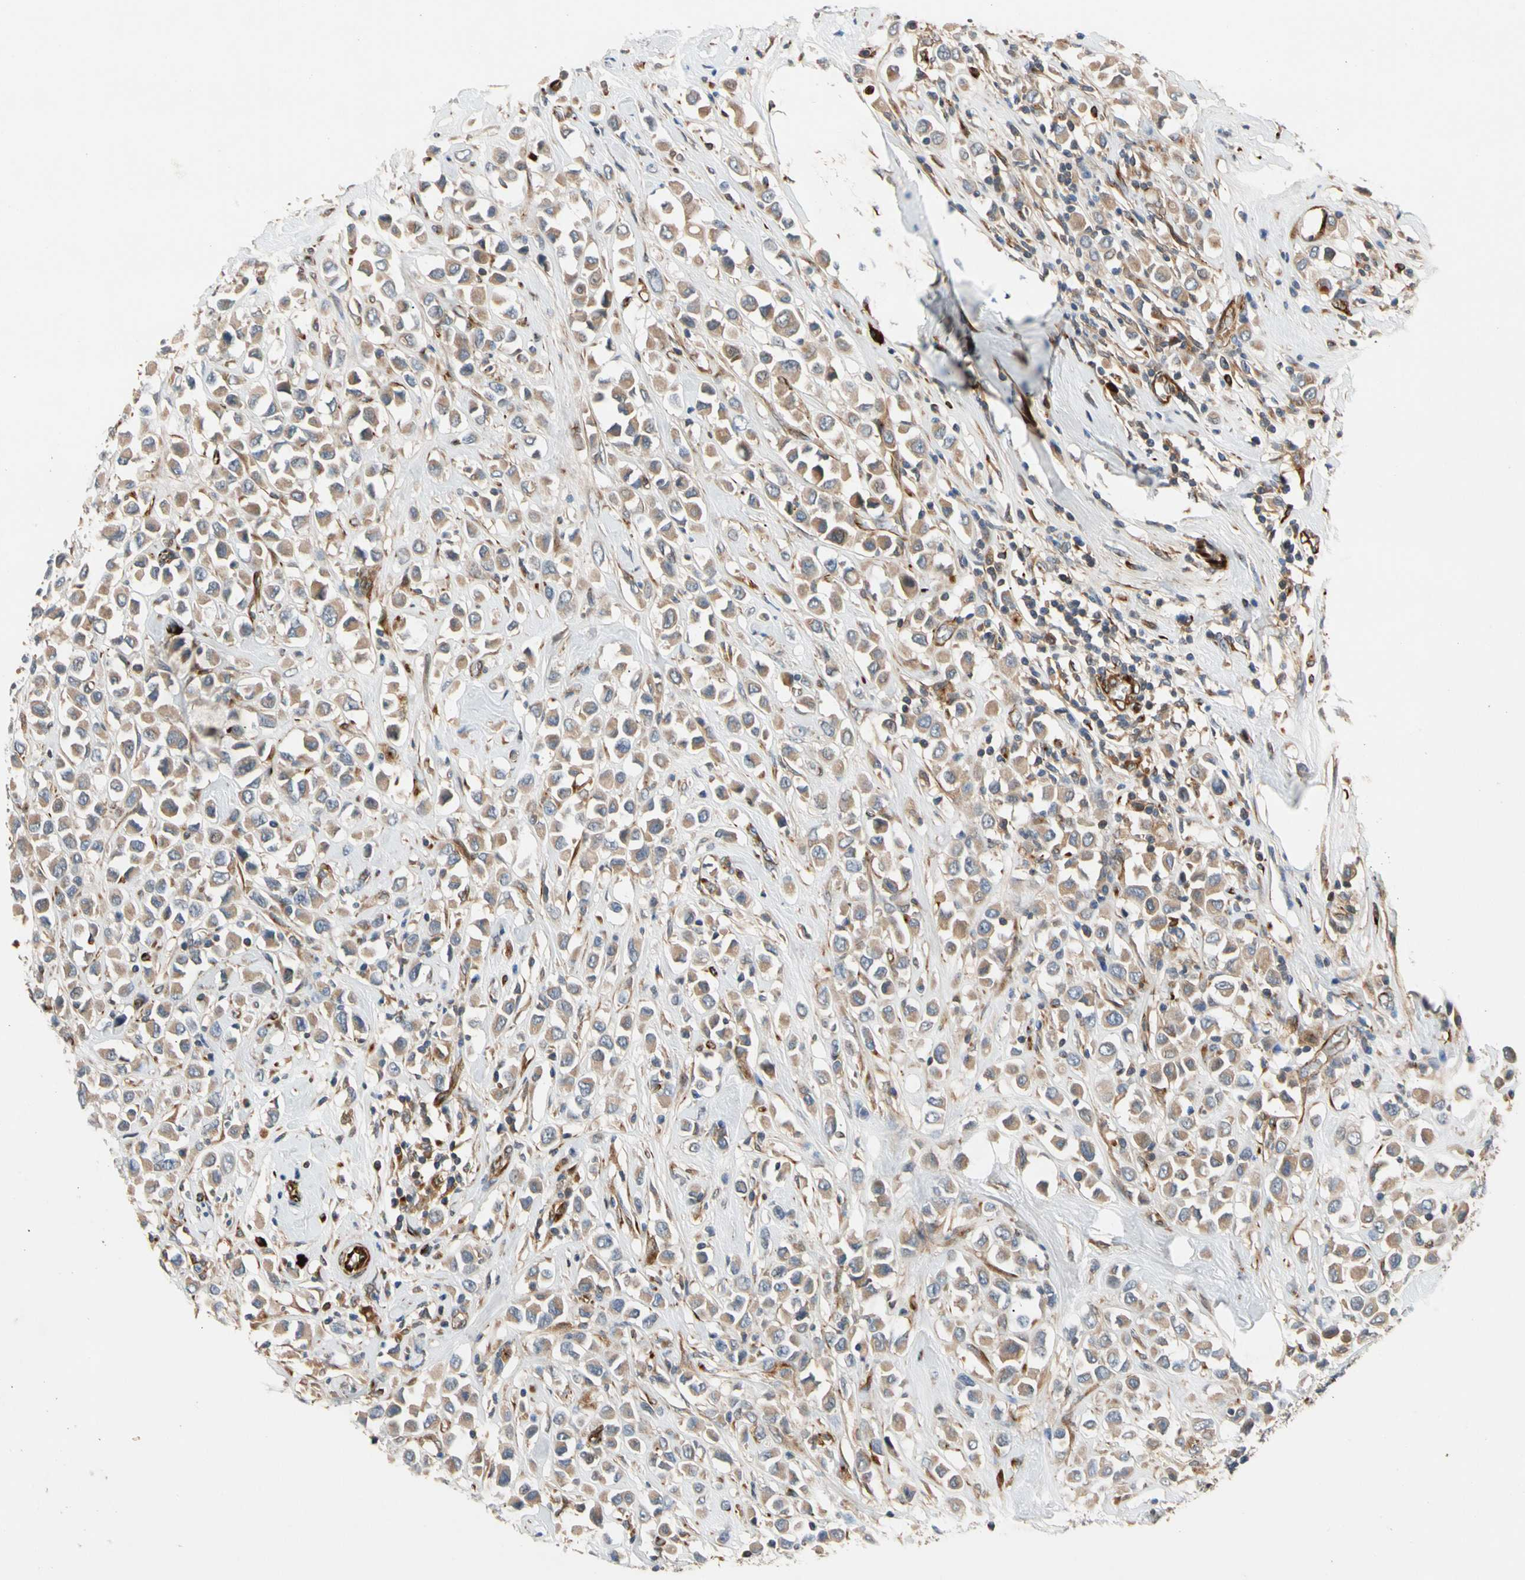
{"staining": {"intensity": "weak", "quantity": ">75%", "location": "cytoplasmic/membranous"}, "tissue": "breast cancer", "cell_type": "Tumor cells", "image_type": "cancer", "snomed": [{"axis": "morphology", "description": "Duct carcinoma"}, {"axis": "topography", "description": "Breast"}], "caption": "The micrograph shows a brown stain indicating the presence of a protein in the cytoplasmic/membranous of tumor cells in intraductal carcinoma (breast). The staining is performed using DAB brown chromogen to label protein expression. The nuclei are counter-stained blue using hematoxylin.", "gene": "FGD6", "patient": {"sex": "female", "age": 61}}